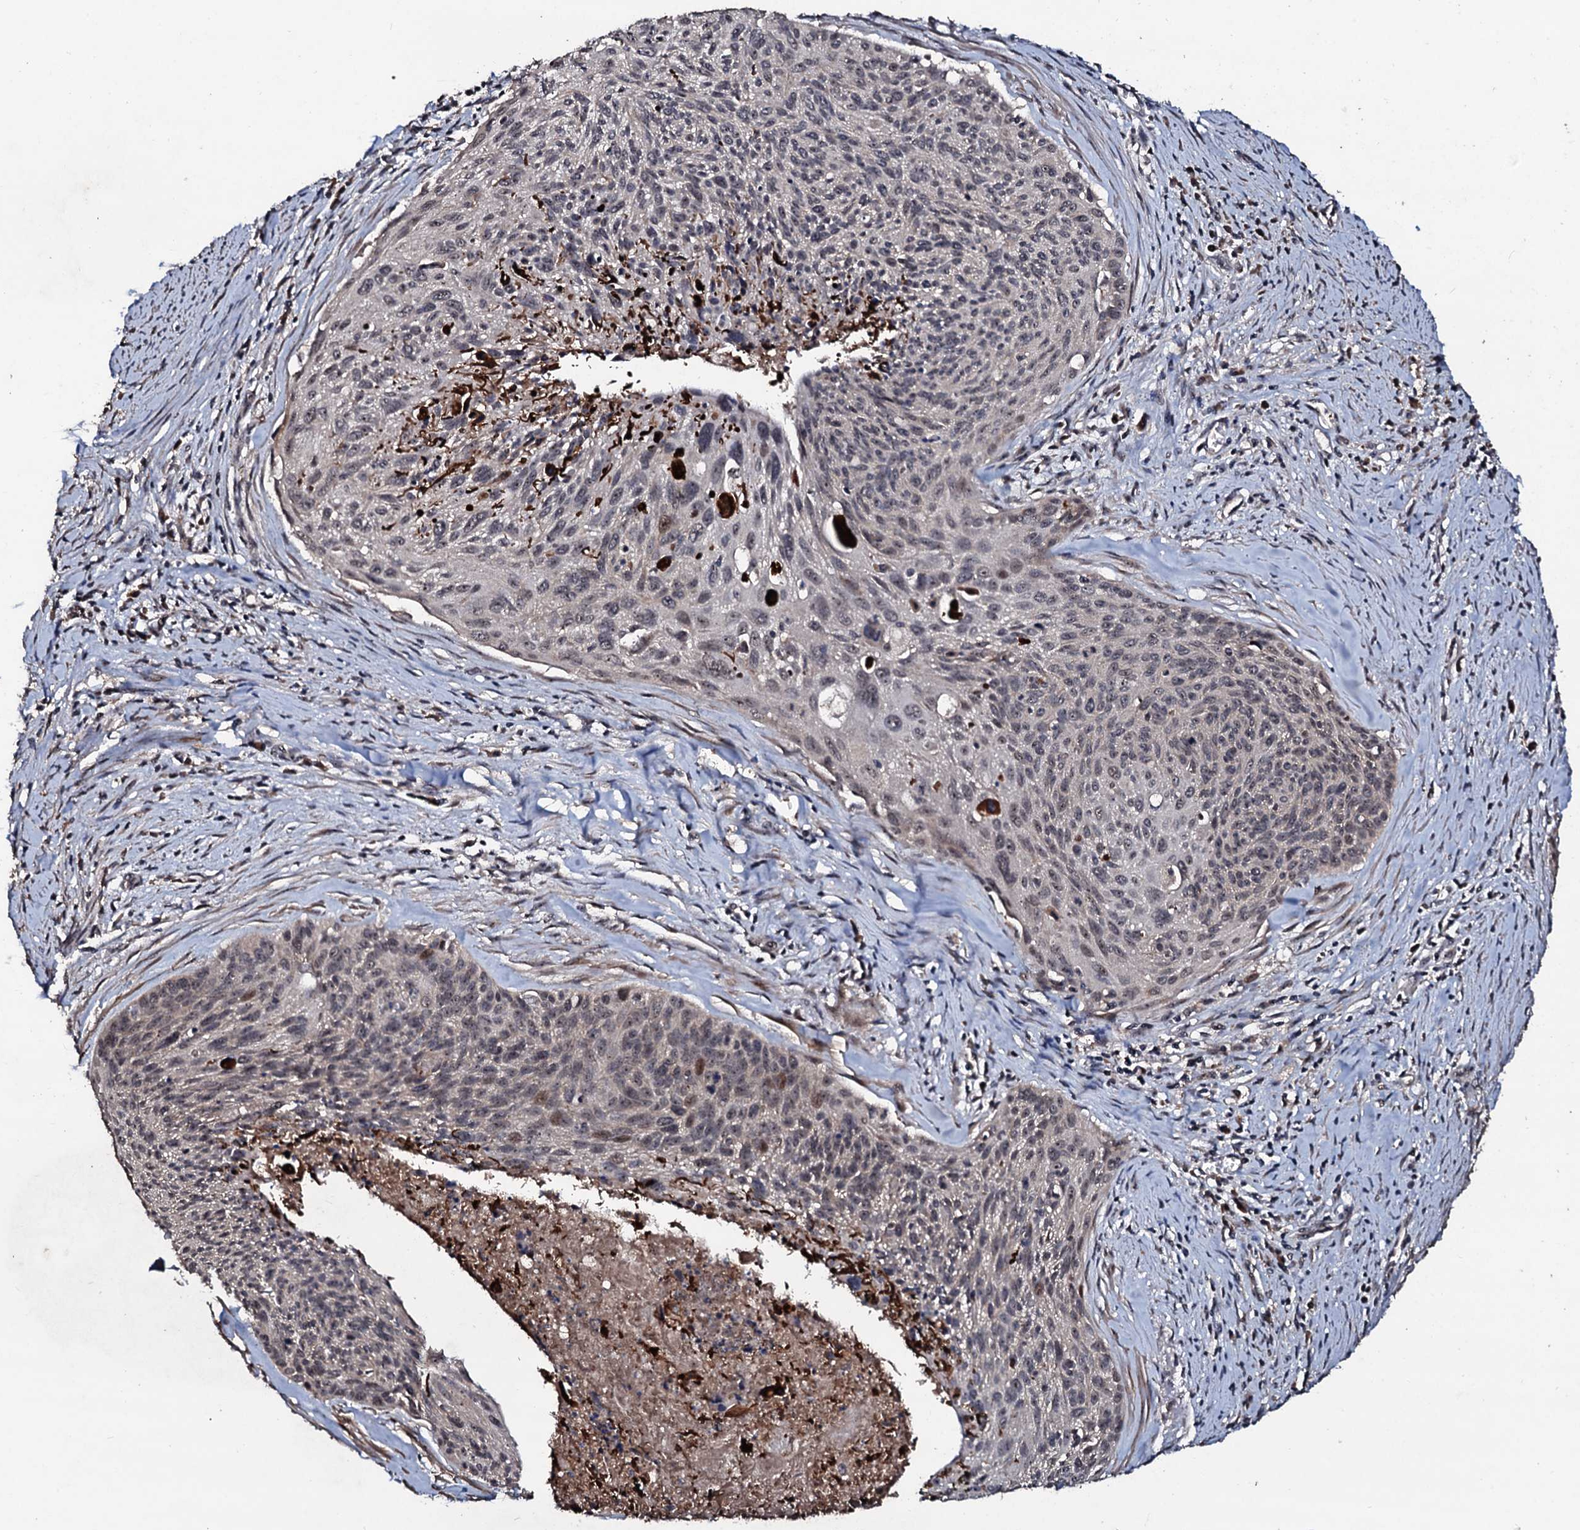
{"staining": {"intensity": "weak", "quantity": "<25%", "location": "nuclear"}, "tissue": "cervical cancer", "cell_type": "Tumor cells", "image_type": "cancer", "snomed": [{"axis": "morphology", "description": "Squamous cell carcinoma, NOS"}, {"axis": "topography", "description": "Cervix"}], "caption": "Immunohistochemical staining of cervical cancer (squamous cell carcinoma) demonstrates no significant staining in tumor cells.", "gene": "SUPT7L", "patient": {"sex": "female", "age": 55}}